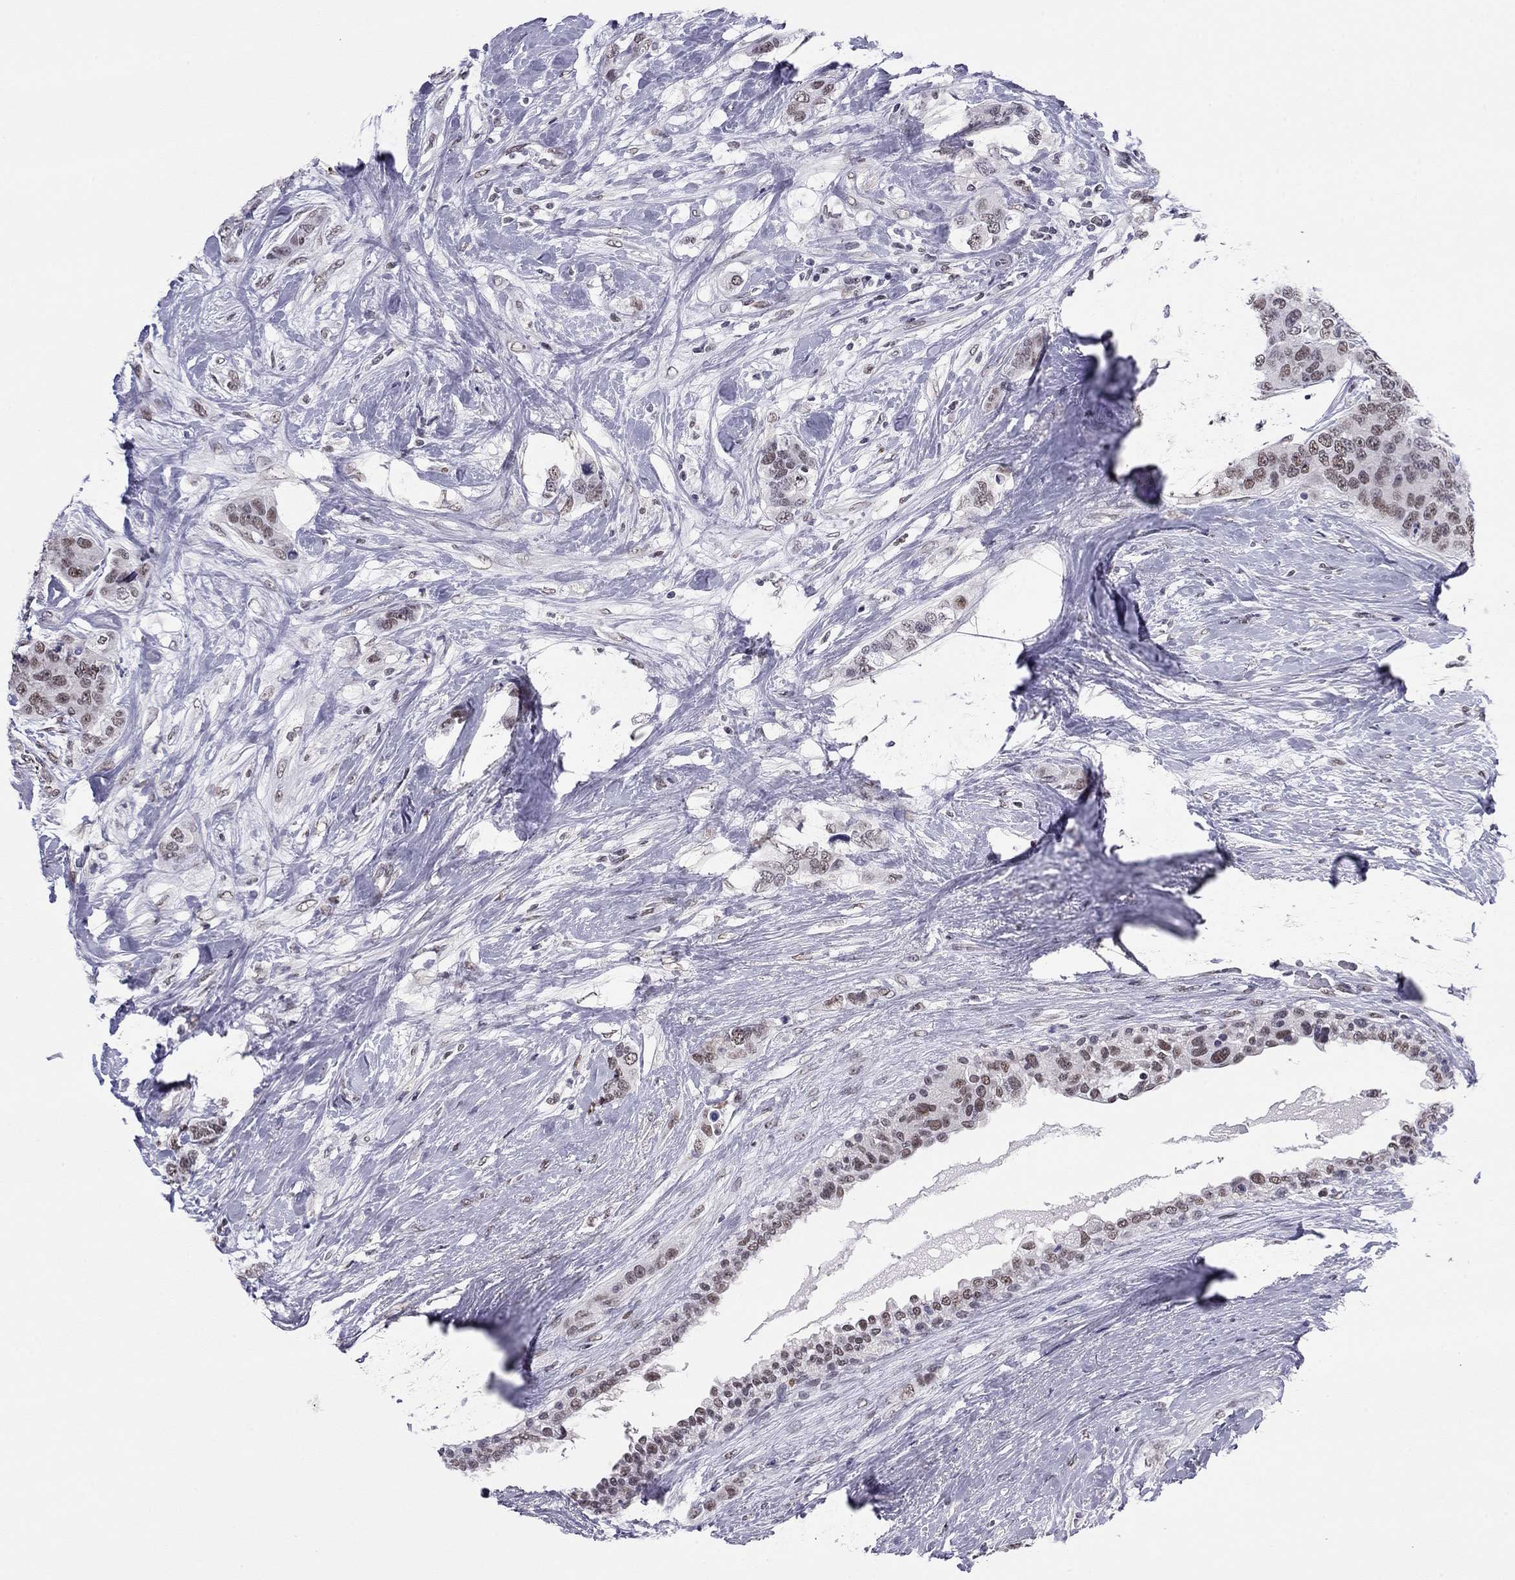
{"staining": {"intensity": "moderate", "quantity": "<25%", "location": "nuclear"}, "tissue": "breast cancer", "cell_type": "Tumor cells", "image_type": "cancer", "snomed": [{"axis": "morphology", "description": "Lobular carcinoma"}, {"axis": "topography", "description": "Breast"}], "caption": "An image of breast lobular carcinoma stained for a protein reveals moderate nuclear brown staining in tumor cells. (brown staining indicates protein expression, while blue staining denotes nuclei).", "gene": "DOT1L", "patient": {"sex": "female", "age": 59}}